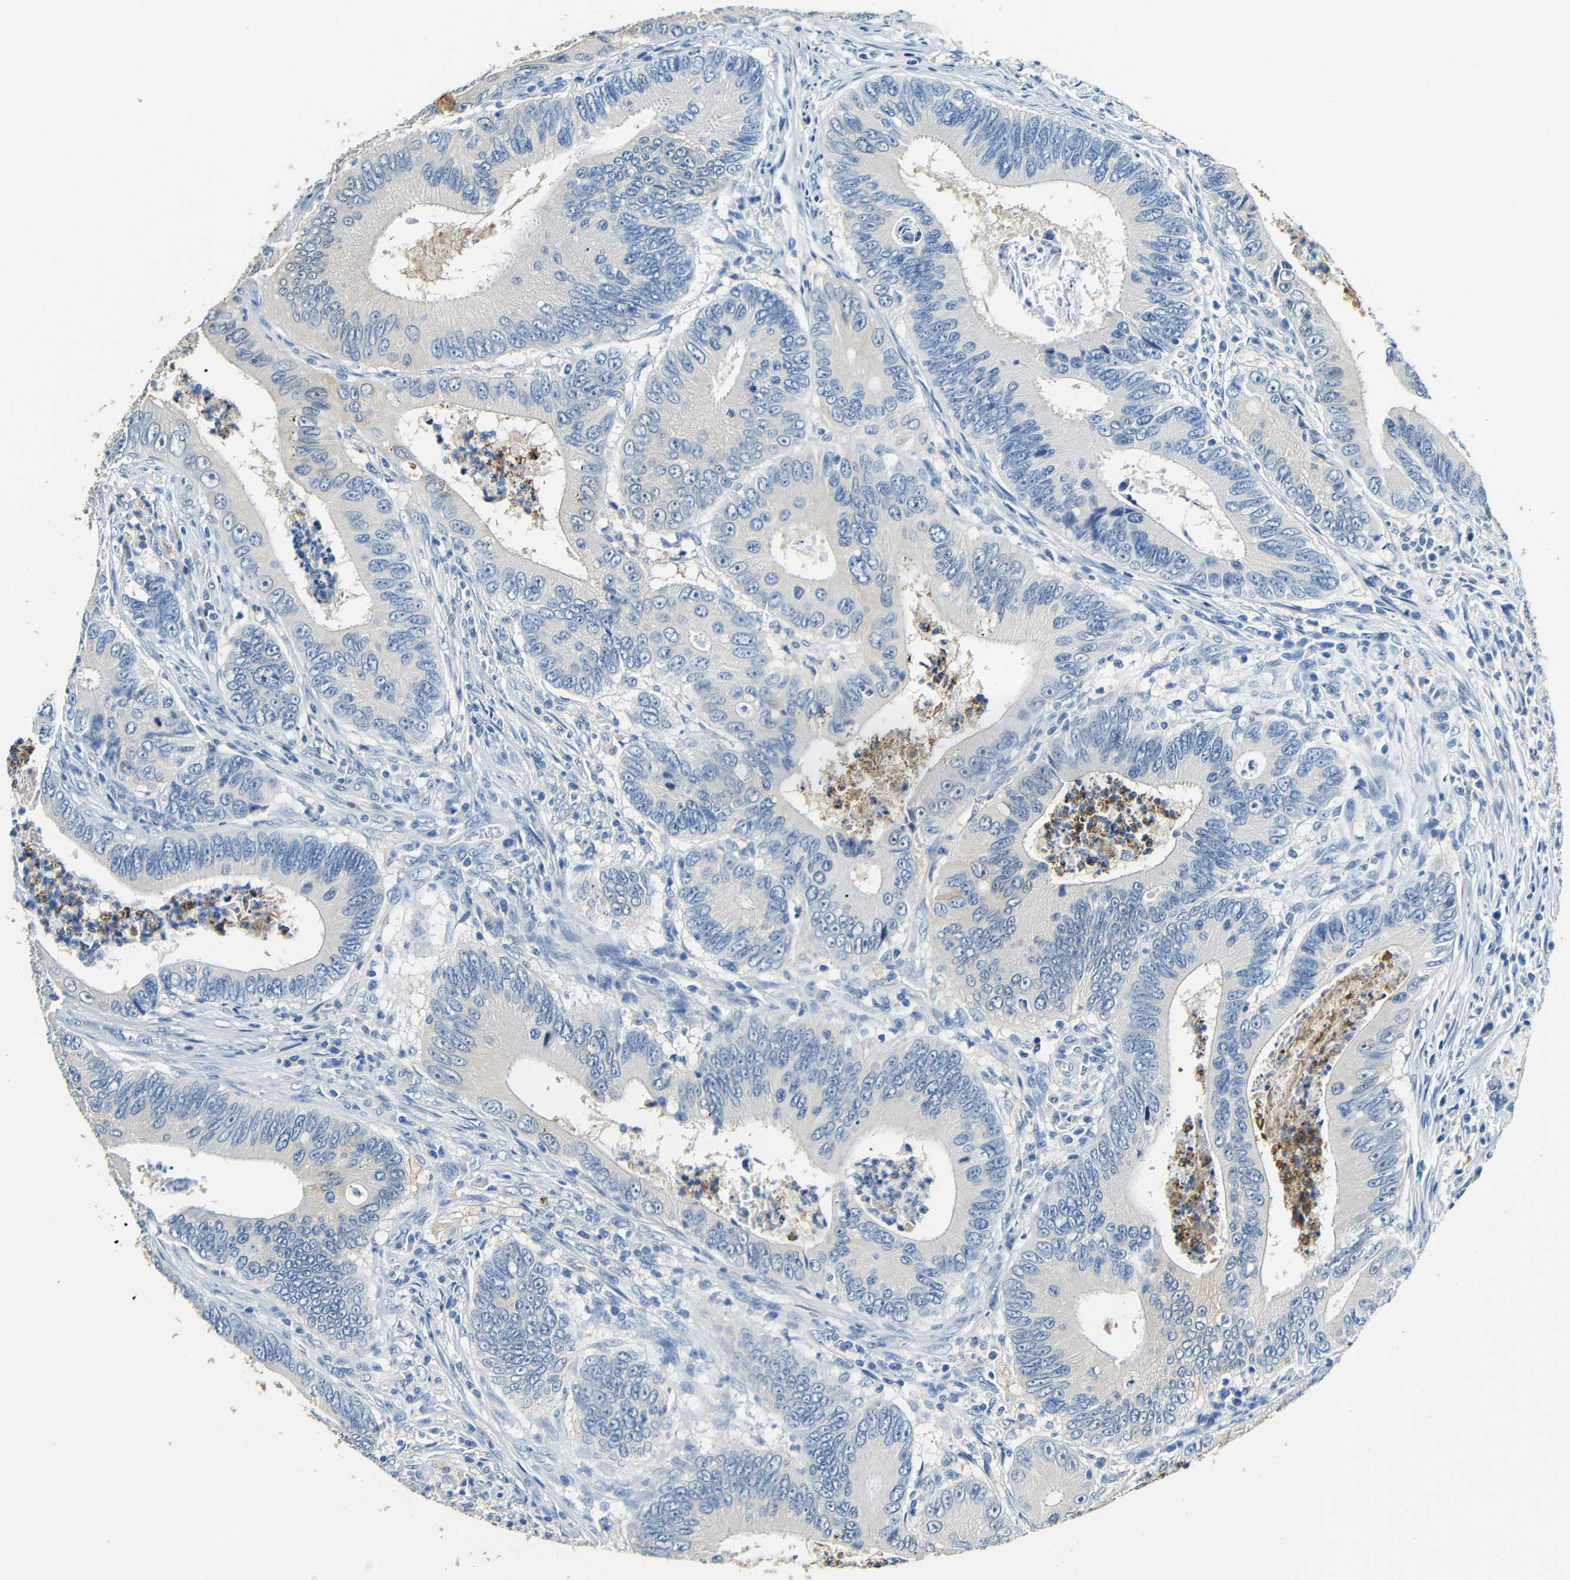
{"staining": {"intensity": "negative", "quantity": "none", "location": "none"}, "tissue": "colorectal cancer", "cell_type": "Tumor cells", "image_type": "cancer", "snomed": [{"axis": "morphology", "description": "Inflammation, NOS"}, {"axis": "morphology", "description": "Adenocarcinoma, NOS"}, {"axis": "topography", "description": "Colon"}], "caption": "An immunohistochemistry (IHC) micrograph of colorectal adenocarcinoma is shown. There is no staining in tumor cells of colorectal adenocarcinoma.", "gene": "FMO5", "patient": {"sex": "male", "age": 72}}